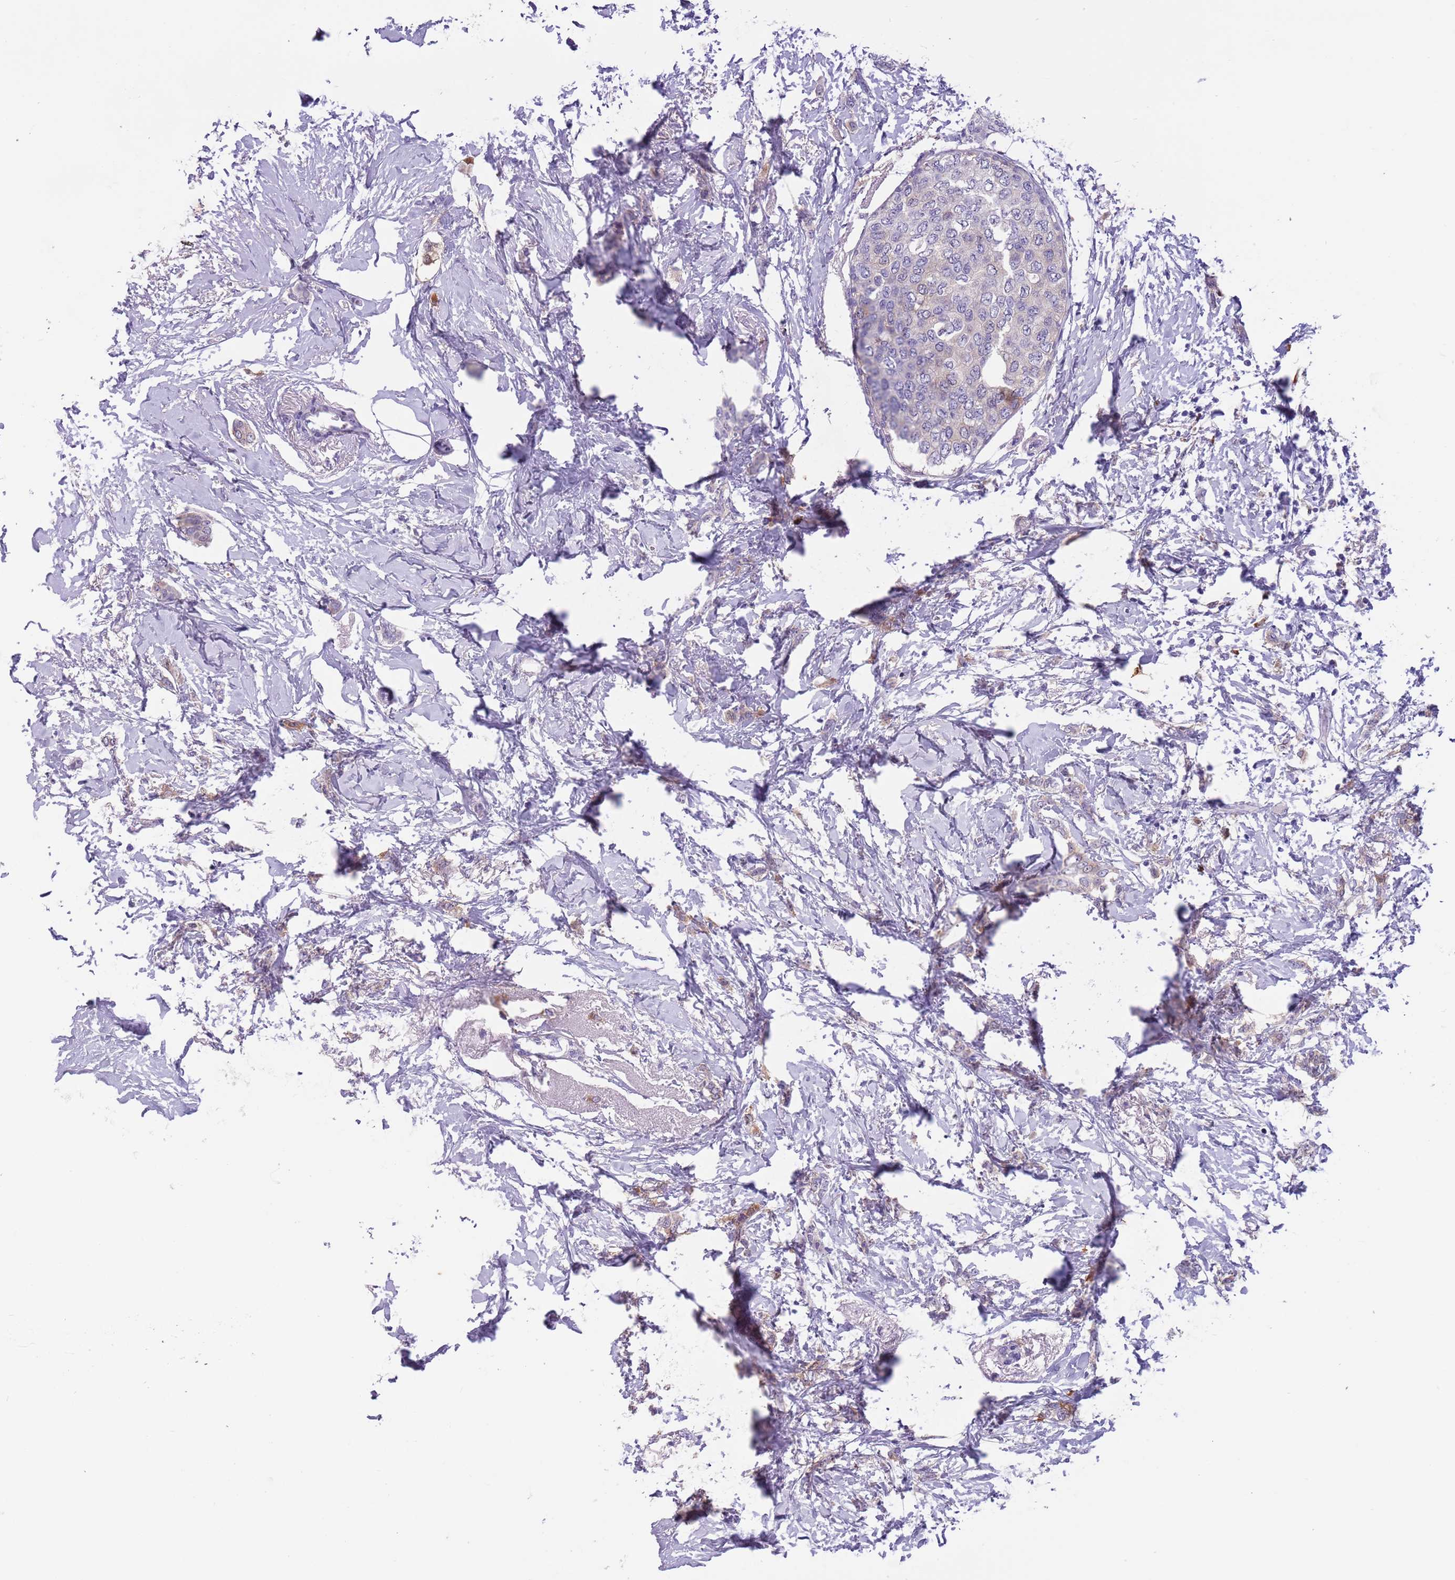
{"staining": {"intensity": "weak", "quantity": "<25%", "location": "cytoplasmic/membranous"}, "tissue": "breast cancer", "cell_type": "Tumor cells", "image_type": "cancer", "snomed": [{"axis": "morphology", "description": "Duct carcinoma"}, {"axis": "topography", "description": "Breast"}], "caption": "Tumor cells show no significant protein positivity in intraductal carcinoma (breast). (IHC, brightfield microscopy, high magnification).", "gene": "PFKFB2", "patient": {"sex": "female", "age": 72}}